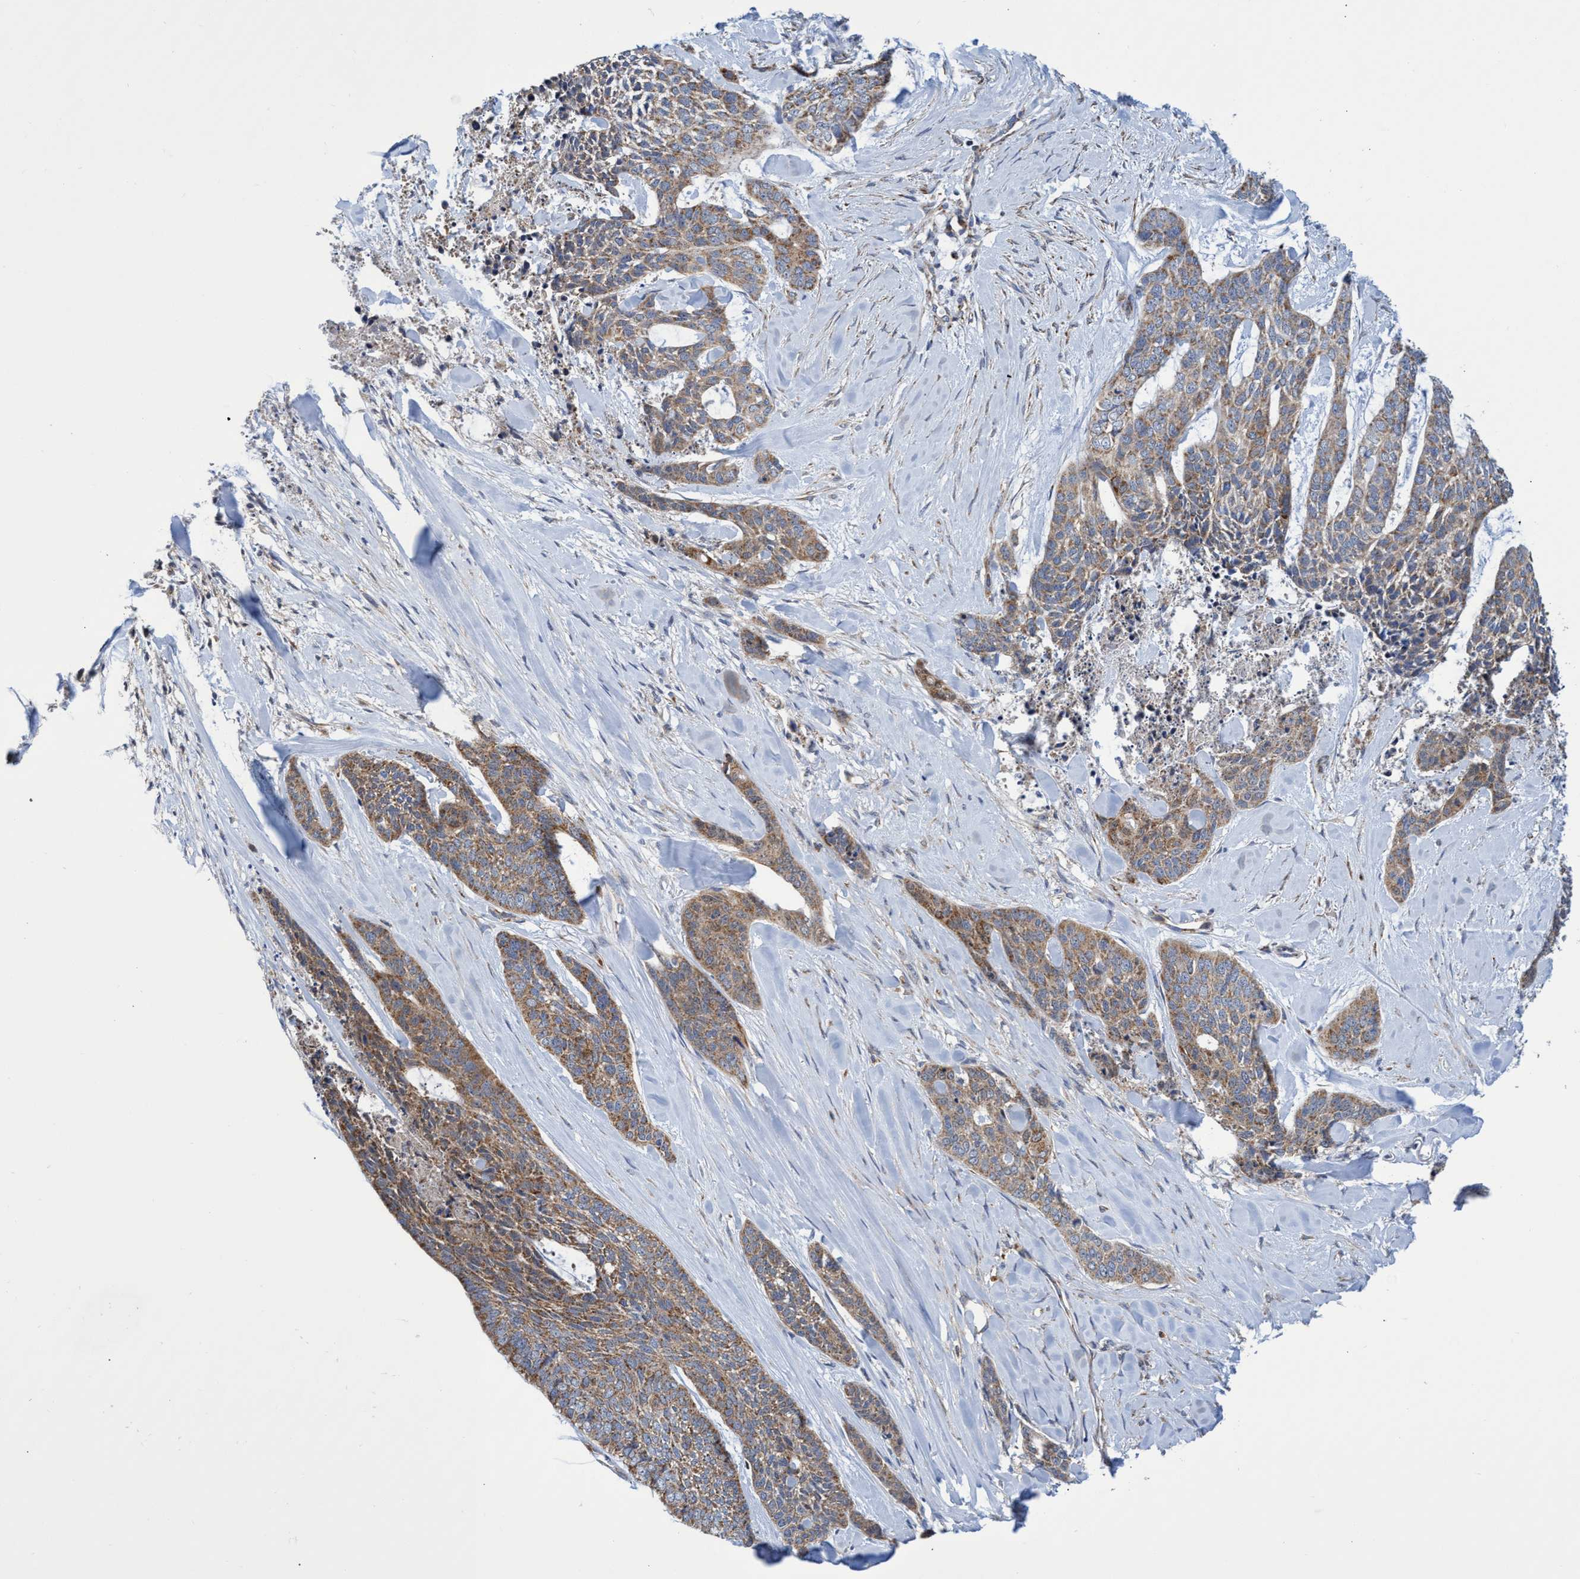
{"staining": {"intensity": "moderate", "quantity": ">75%", "location": "cytoplasmic/membranous"}, "tissue": "skin cancer", "cell_type": "Tumor cells", "image_type": "cancer", "snomed": [{"axis": "morphology", "description": "Basal cell carcinoma"}, {"axis": "topography", "description": "Skin"}], "caption": "The micrograph demonstrates a brown stain indicating the presence of a protein in the cytoplasmic/membranous of tumor cells in skin basal cell carcinoma. Nuclei are stained in blue.", "gene": "CRYZ", "patient": {"sex": "female", "age": 64}}